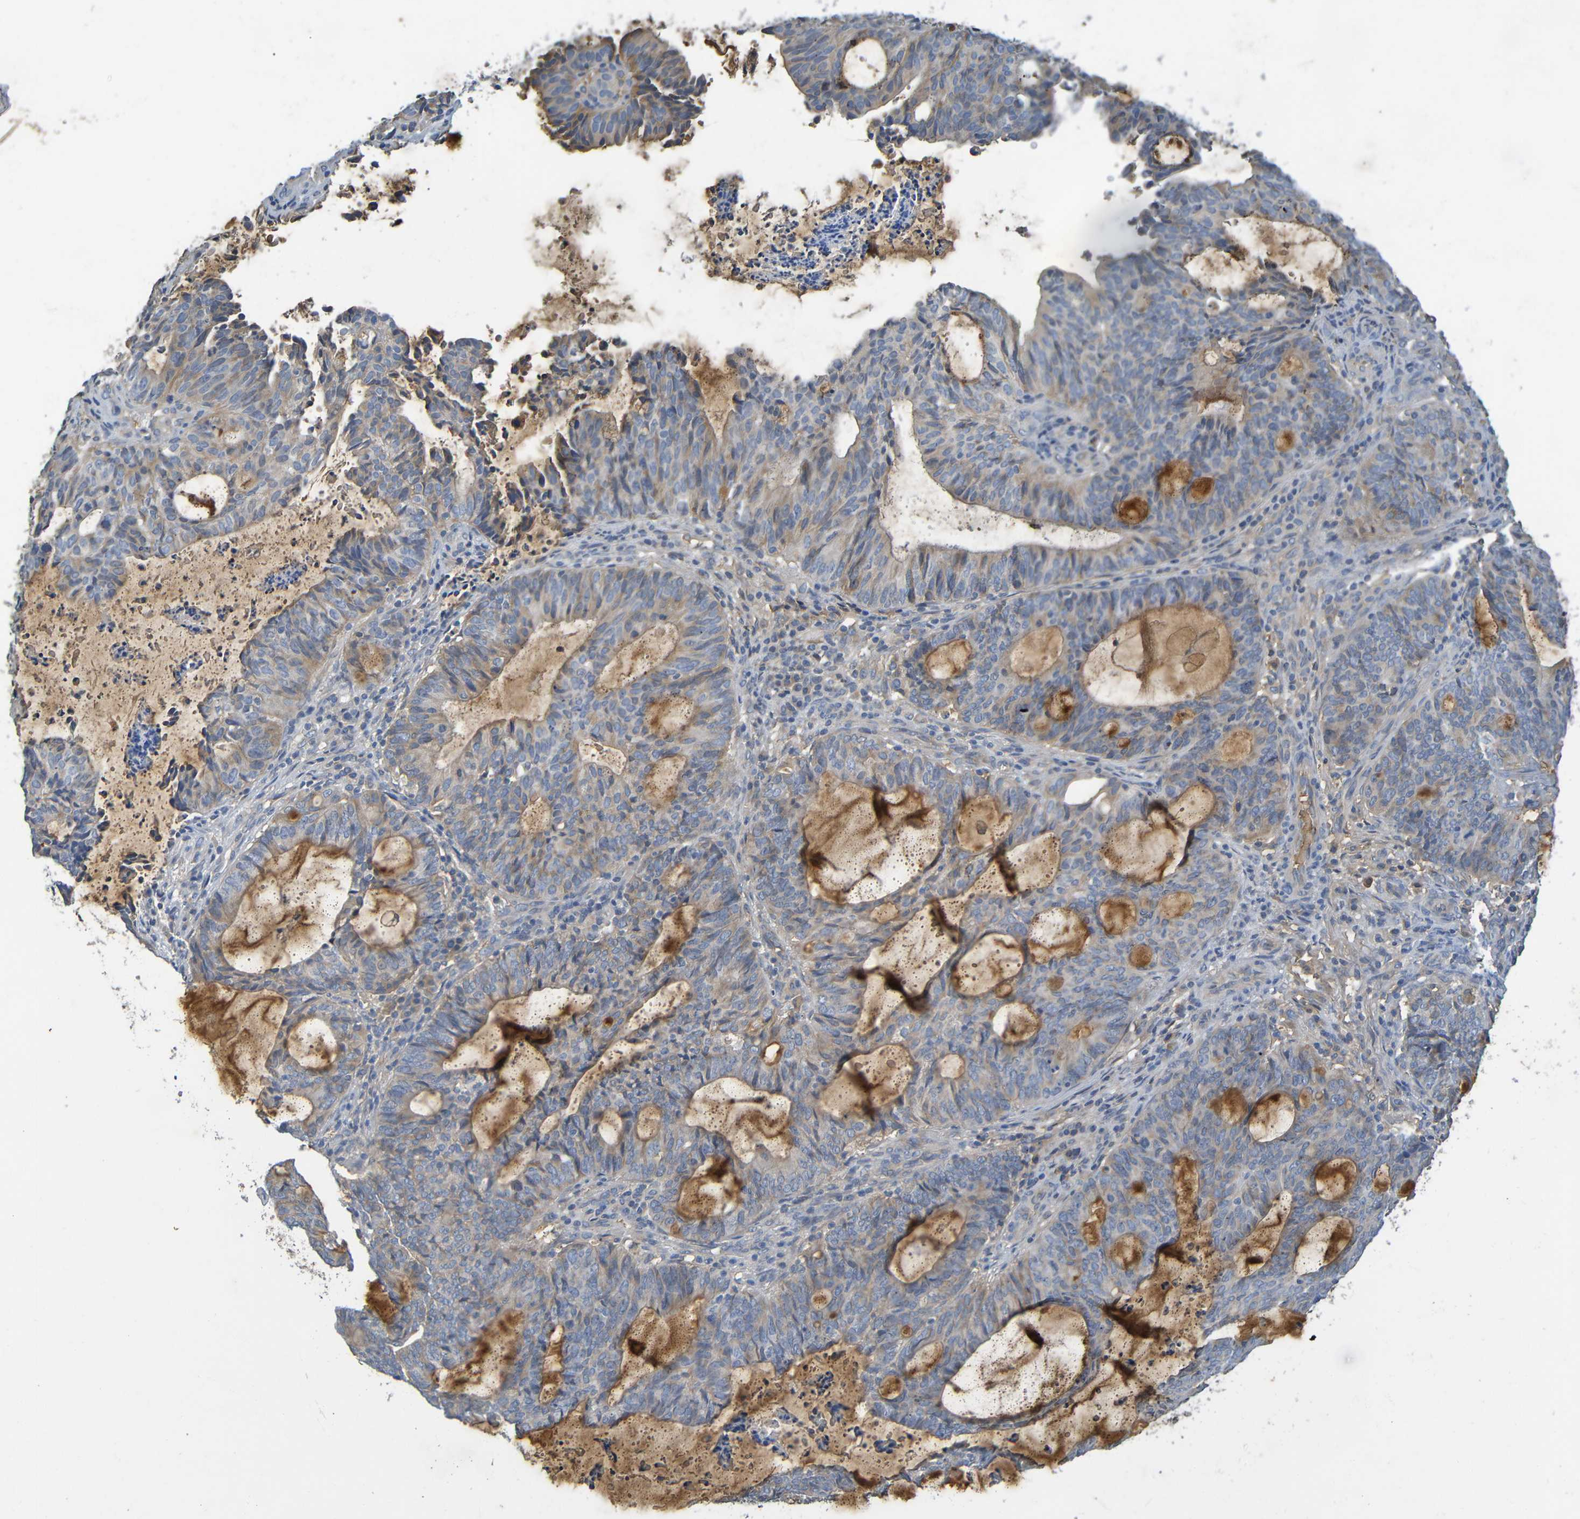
{"staining": {"intensity": "weak", "quantity": "25%-75%", "location": "cytoplasmic/membranous"}, "tissue": "endometrial cancer", "cell_type": "Tumor cells", "image_type": "cancer", "snomed": [{"axis": "morphology", "description": "Adenocarcinoma, NOS"}, {"axis": "topography", "description": "Uterus"}], "caption": "IHC staining of endometrial adenocarcinoma, which demonstrates low levels of weak cytoplasmic/membranous staining in about 25%-75% of tumor cells indicating weak cytoplasmic/membranous protein staining. The staining was performed using DAB (brown) for protein detection and nuclei were counterstained in hematoxylin (blue).", "gene": "C1QA", "patient": {"sex": "female", "age": 83}}